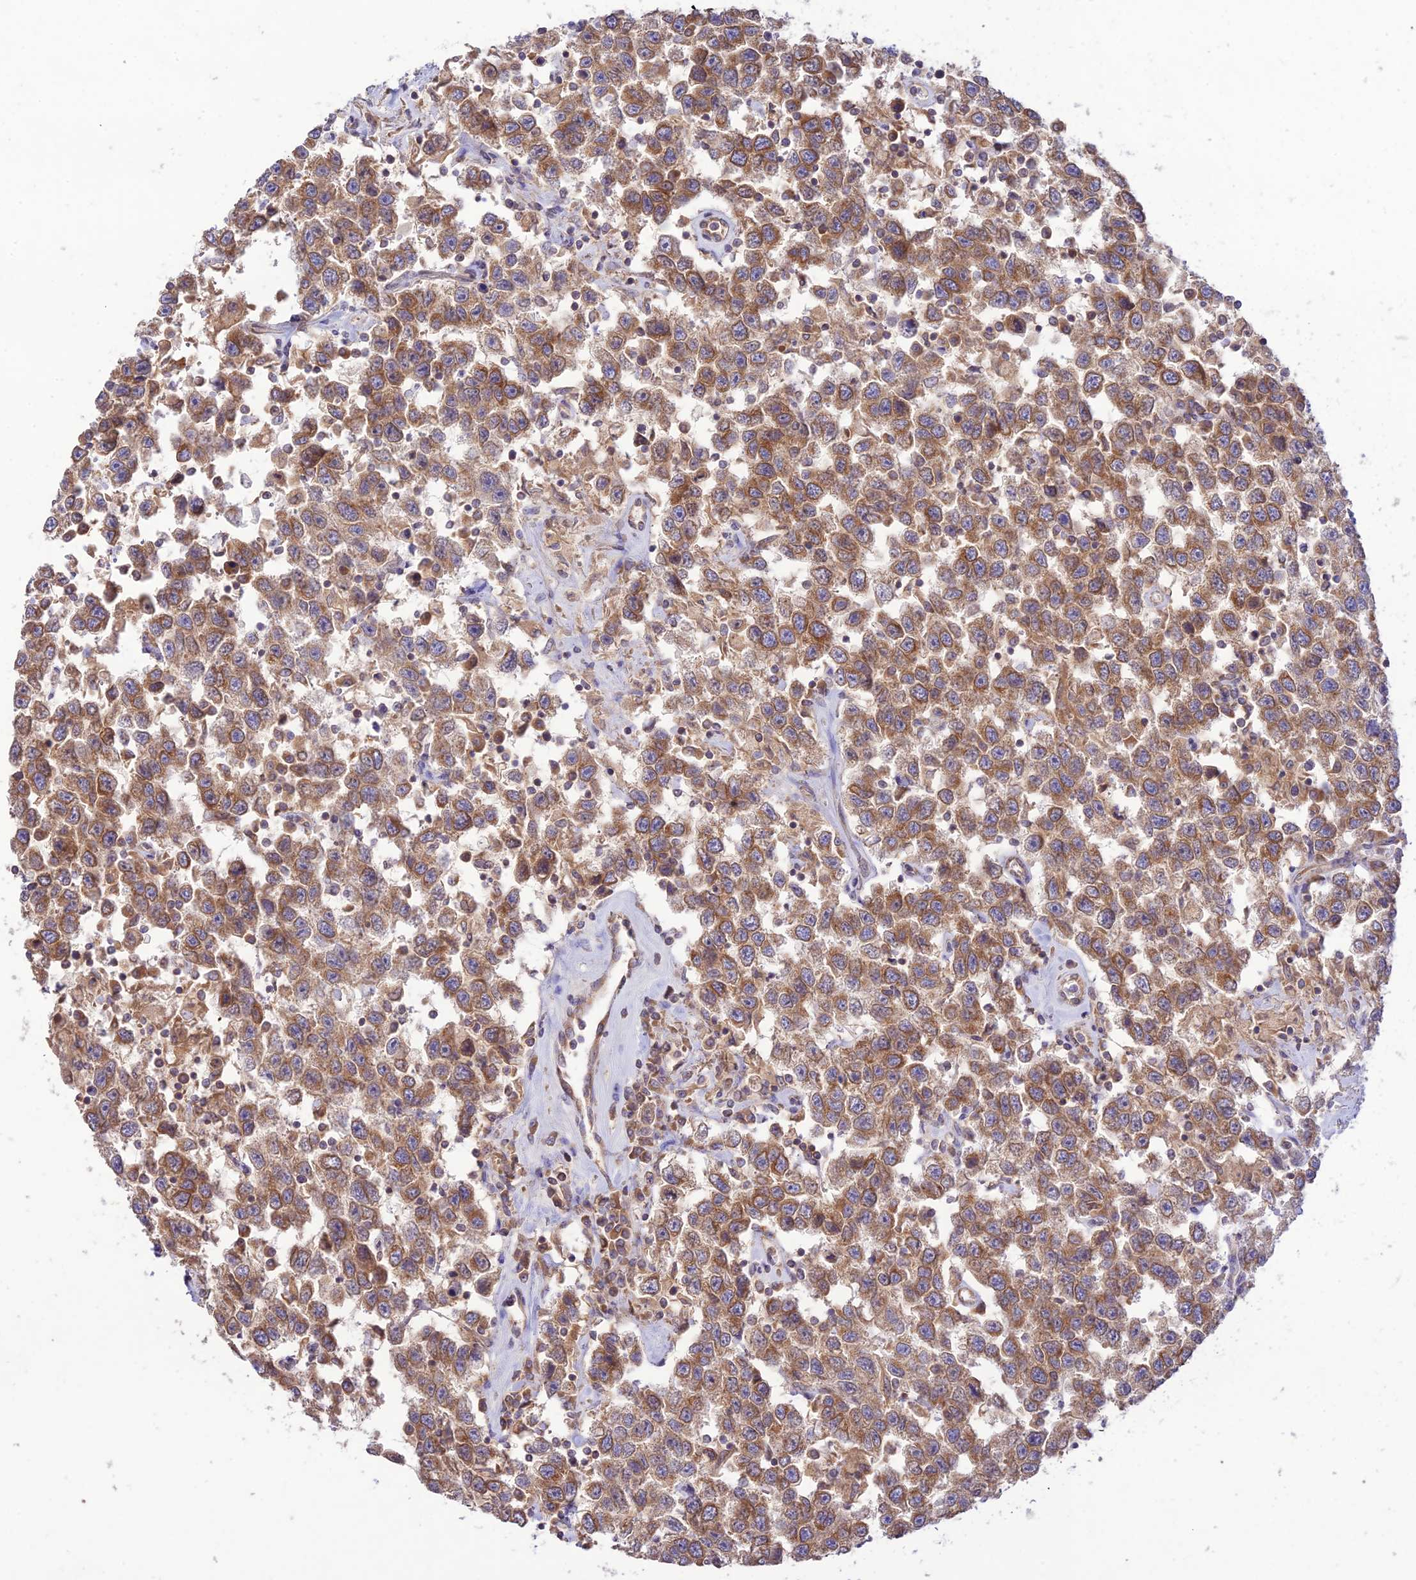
{"staining": {"intensity": "moderate", "quantity": ">75%", "location": "cytoplasmic/membranous"}, "tissue": "testis cancer", "cell_type": "Tumor cells", "image_type": "cancer", "snomed": [{"axis": "morphology", "description": "Seminoma, NOS"}, {"axis": "topography", "description": "Testis"}], "caption": "The image shows staining of testis seminoma, revealing moderate cytoplasmic/membranous protein expression (brown color) within tumor cells.", "gene": "TMEM259", "patient": {"sex": "male", "age": 41}}